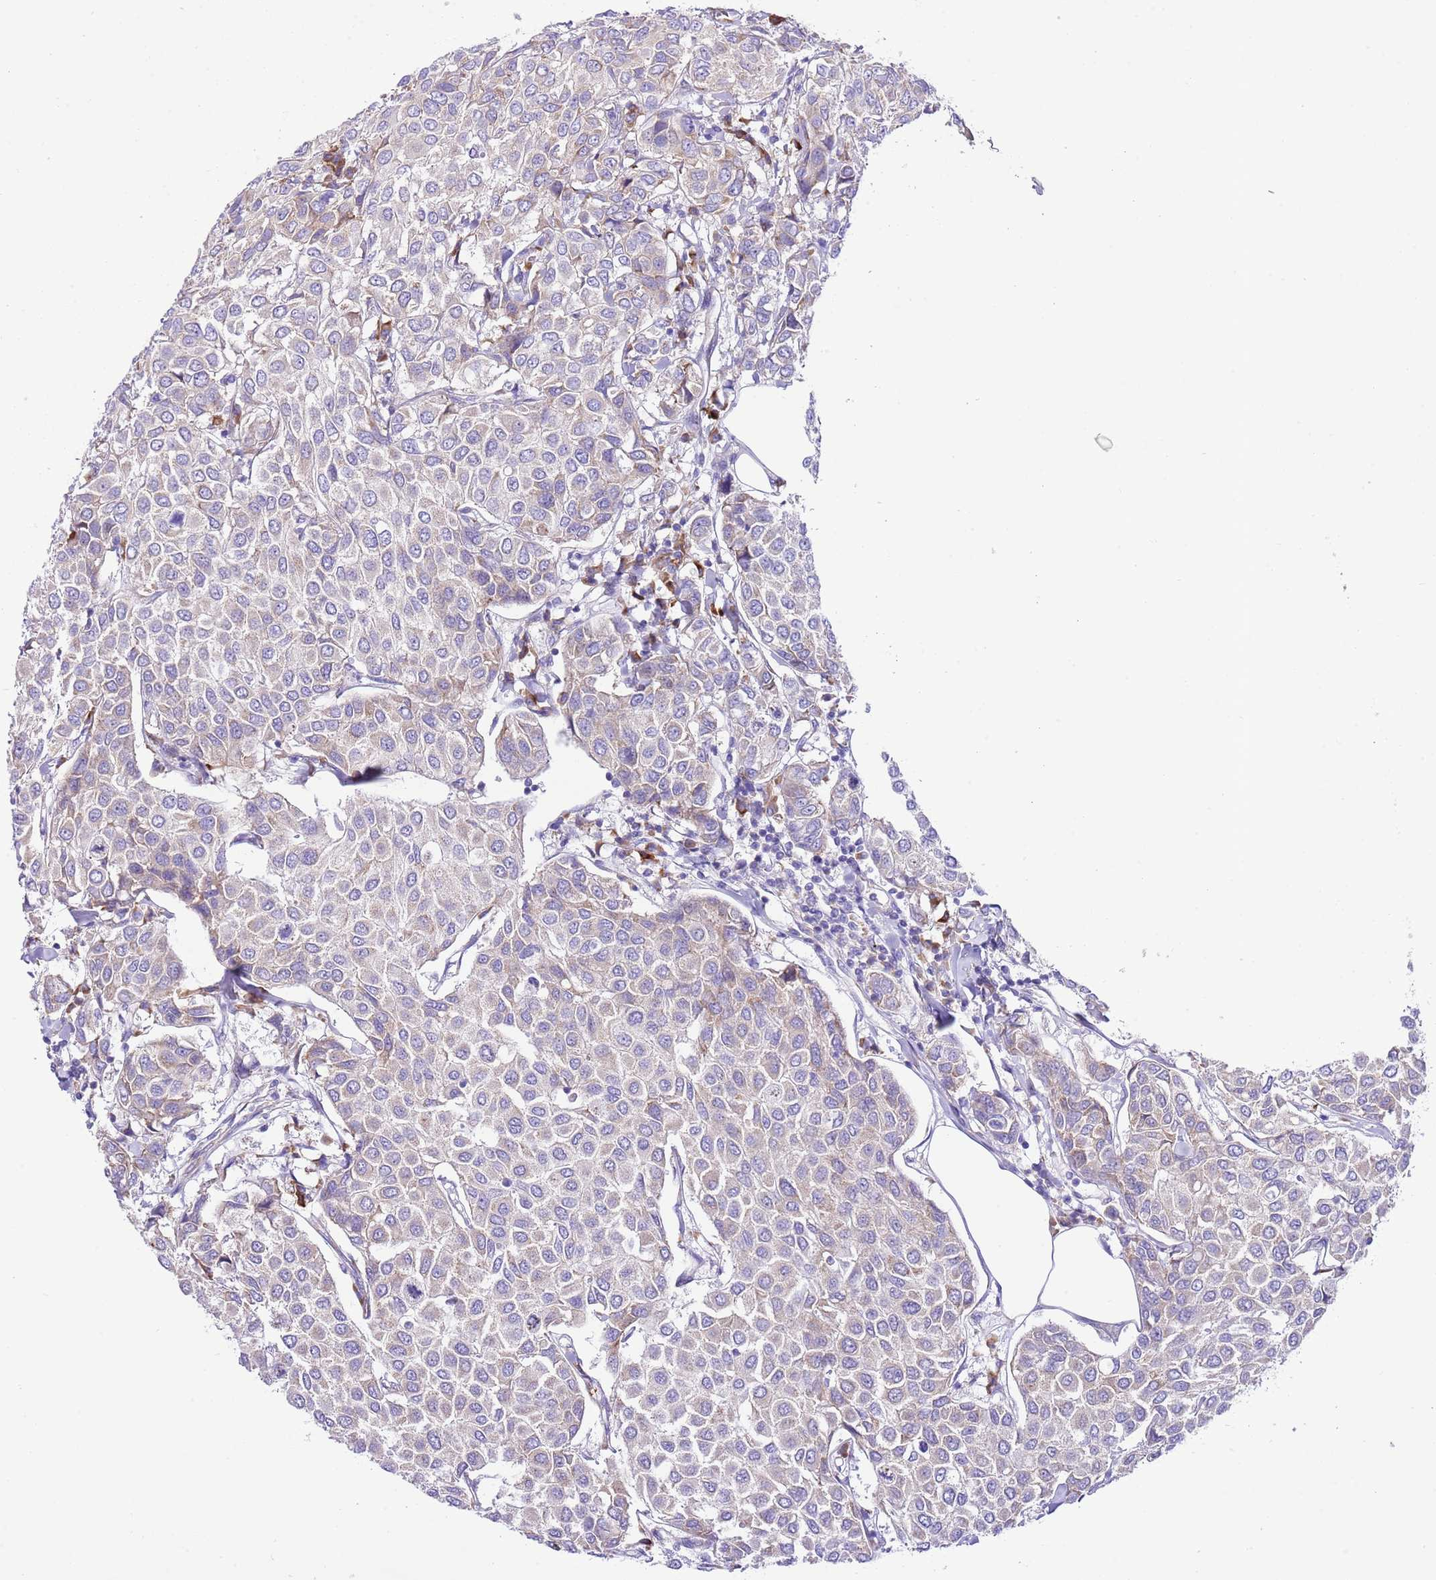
{"staining": {"intensity": "weak", "quantity": "<25%", "location": "cytoplasmic/membranous"}, "tissue": "breast cancer", "cell_type": "Tumor cells", "image_type": "cancer", "snomed": [{"axis": "morphology", "description": "Duct carcinoma"}, {"axis": "topography", "description": "Breast"}], "caption": "Immunohistochemistry image of human breast cancer stained for a protein (brown), which shows no expression in tumor cells.", "gene": "RPS10", "patient": {"sex": "female", "age": 55}}